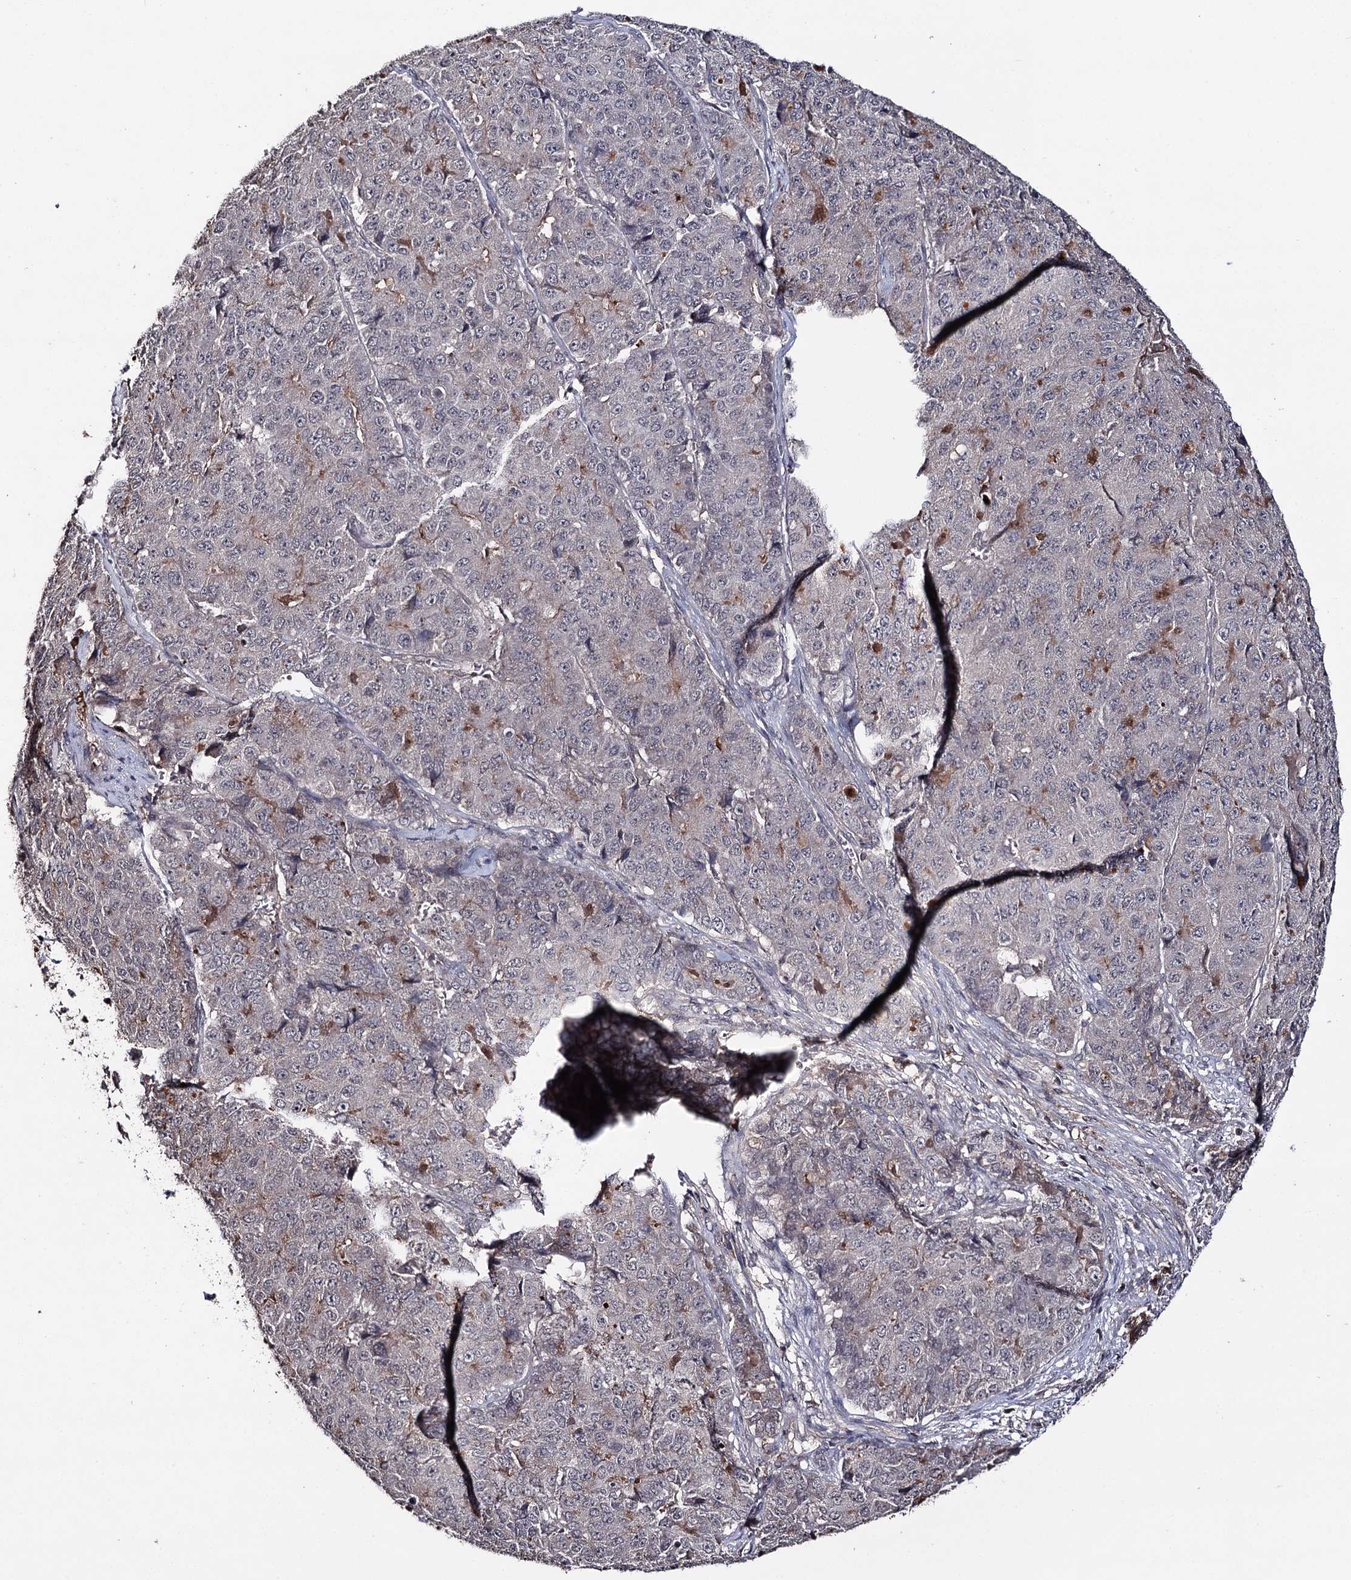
{"staining": {"intensity": "weak", "quantity": "<25%", "location": "cytoplasmic/membranous"}, "tissue": "pancreatic cancer", "cell_type": "Tumor cells", "image_type": "cancer", "snomed": [{"axis": "morphology", "description": "Adenocarcinoma, NOS"}, {"axis": "topography", "description": "Pancreas"}], "caption": "The photomicrograph shows no significant positivity in tumor cells of adenocarcinoma (pancreatic).", "gene": "SYNGR3", "patient": {"sex": "male", "age": 50}}